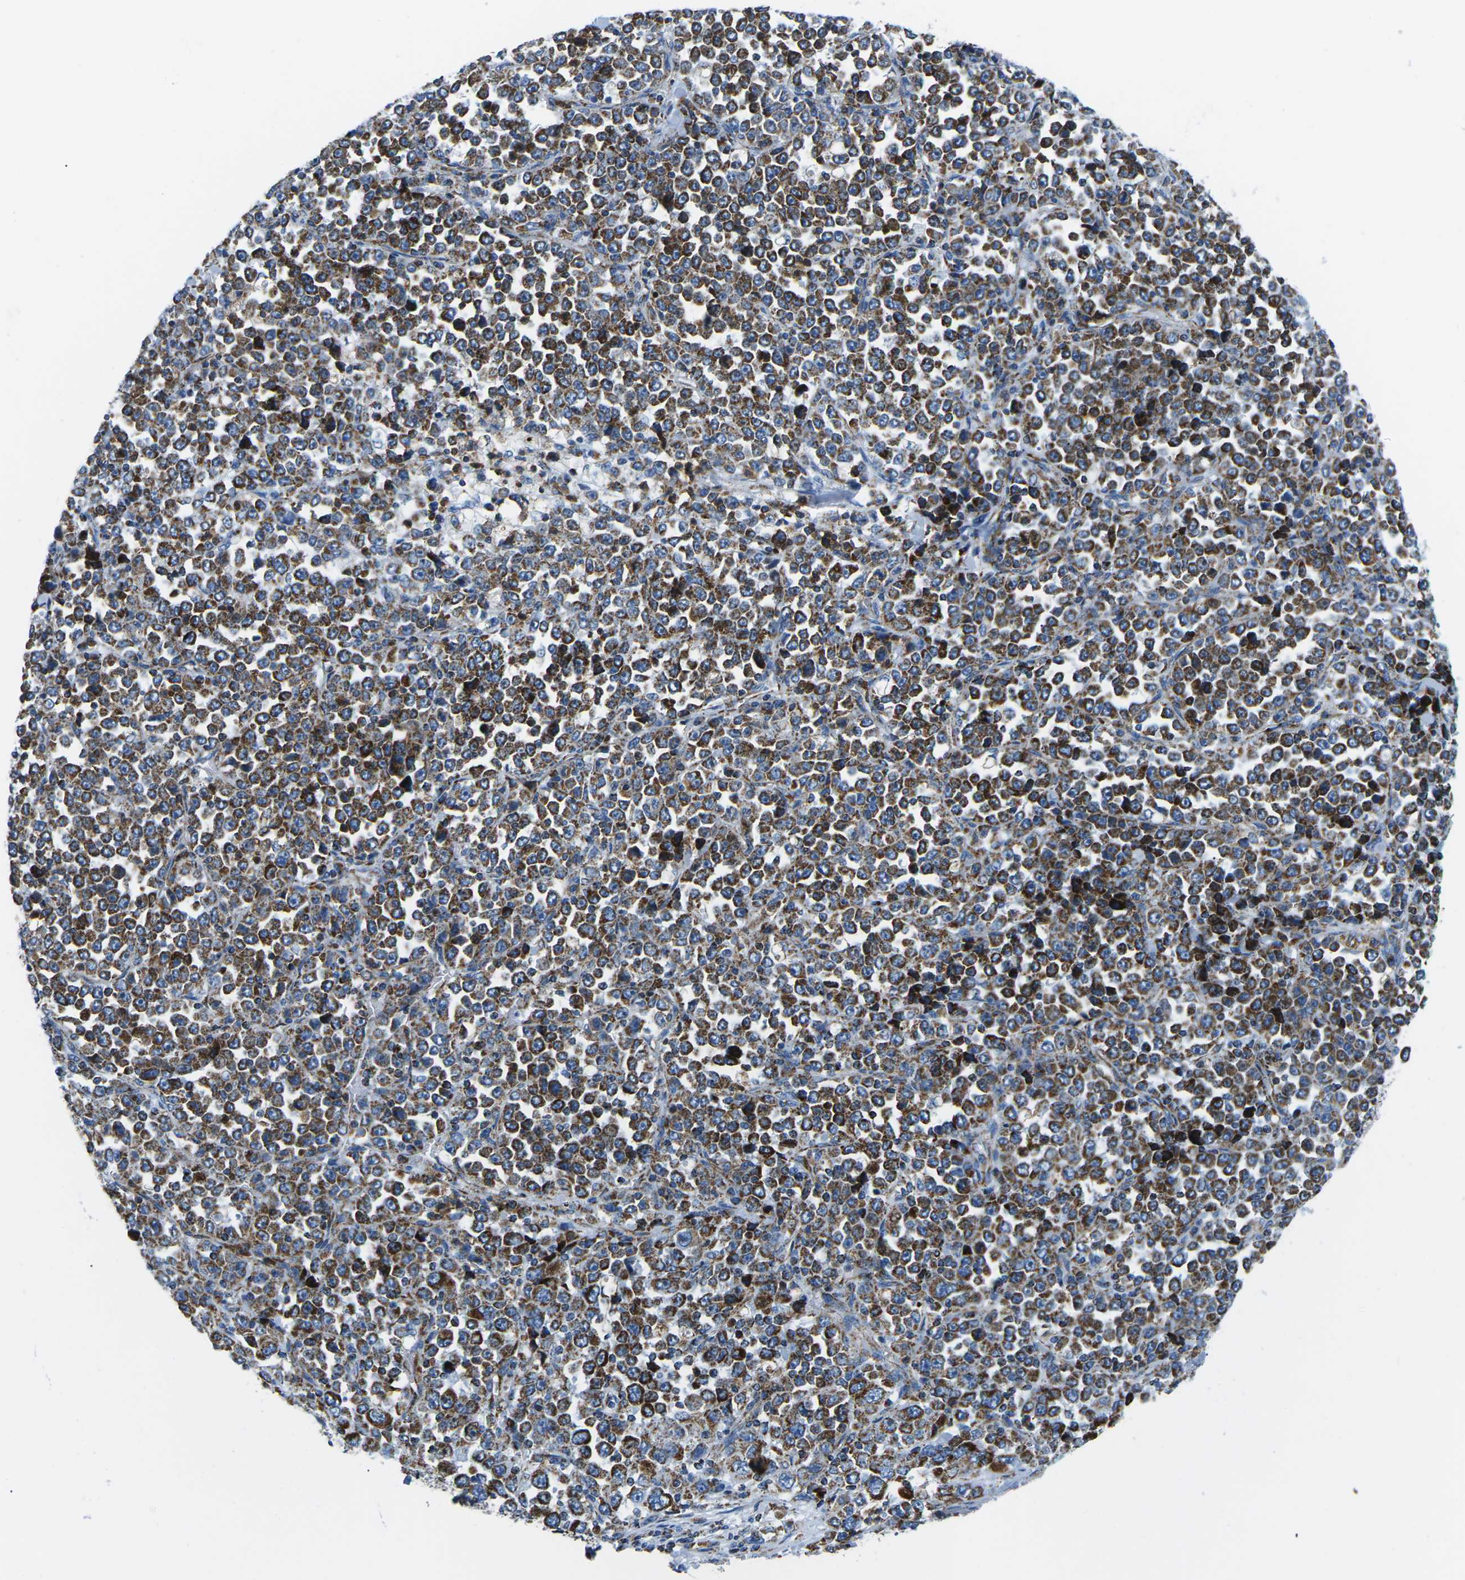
{"staining": {"intensity": "strong", "quantity": ">75%", "location": "cytoplasmic/membranous"}, "tissue": "stomach cancer", "cell_type": "Tumor cells", "image_type": "cancer", "snomed": [{"axis": "morphology", "description": "Normal tissue, NOS"}, {"axis": "morphology", "description": "Adenocarcinoma, NOS"}, {"axis": "topography", "description": "Stomach, upper"}, {"axis": "topography", "description": "Stomach"}], "caption": "High-power microscopy captured an IHC histopathology image of stomach cancer, revealing strong cytoplasmic/membranous expression in approximately >75% of tumor cells. The staining was performed using DAB to visualize the protein expression in brown, while the nuclei were stained in blue with hematoxylin (Magnification: 20x).", "gene": "COX6C", "patient": {"sex": "male", "age": 59}}